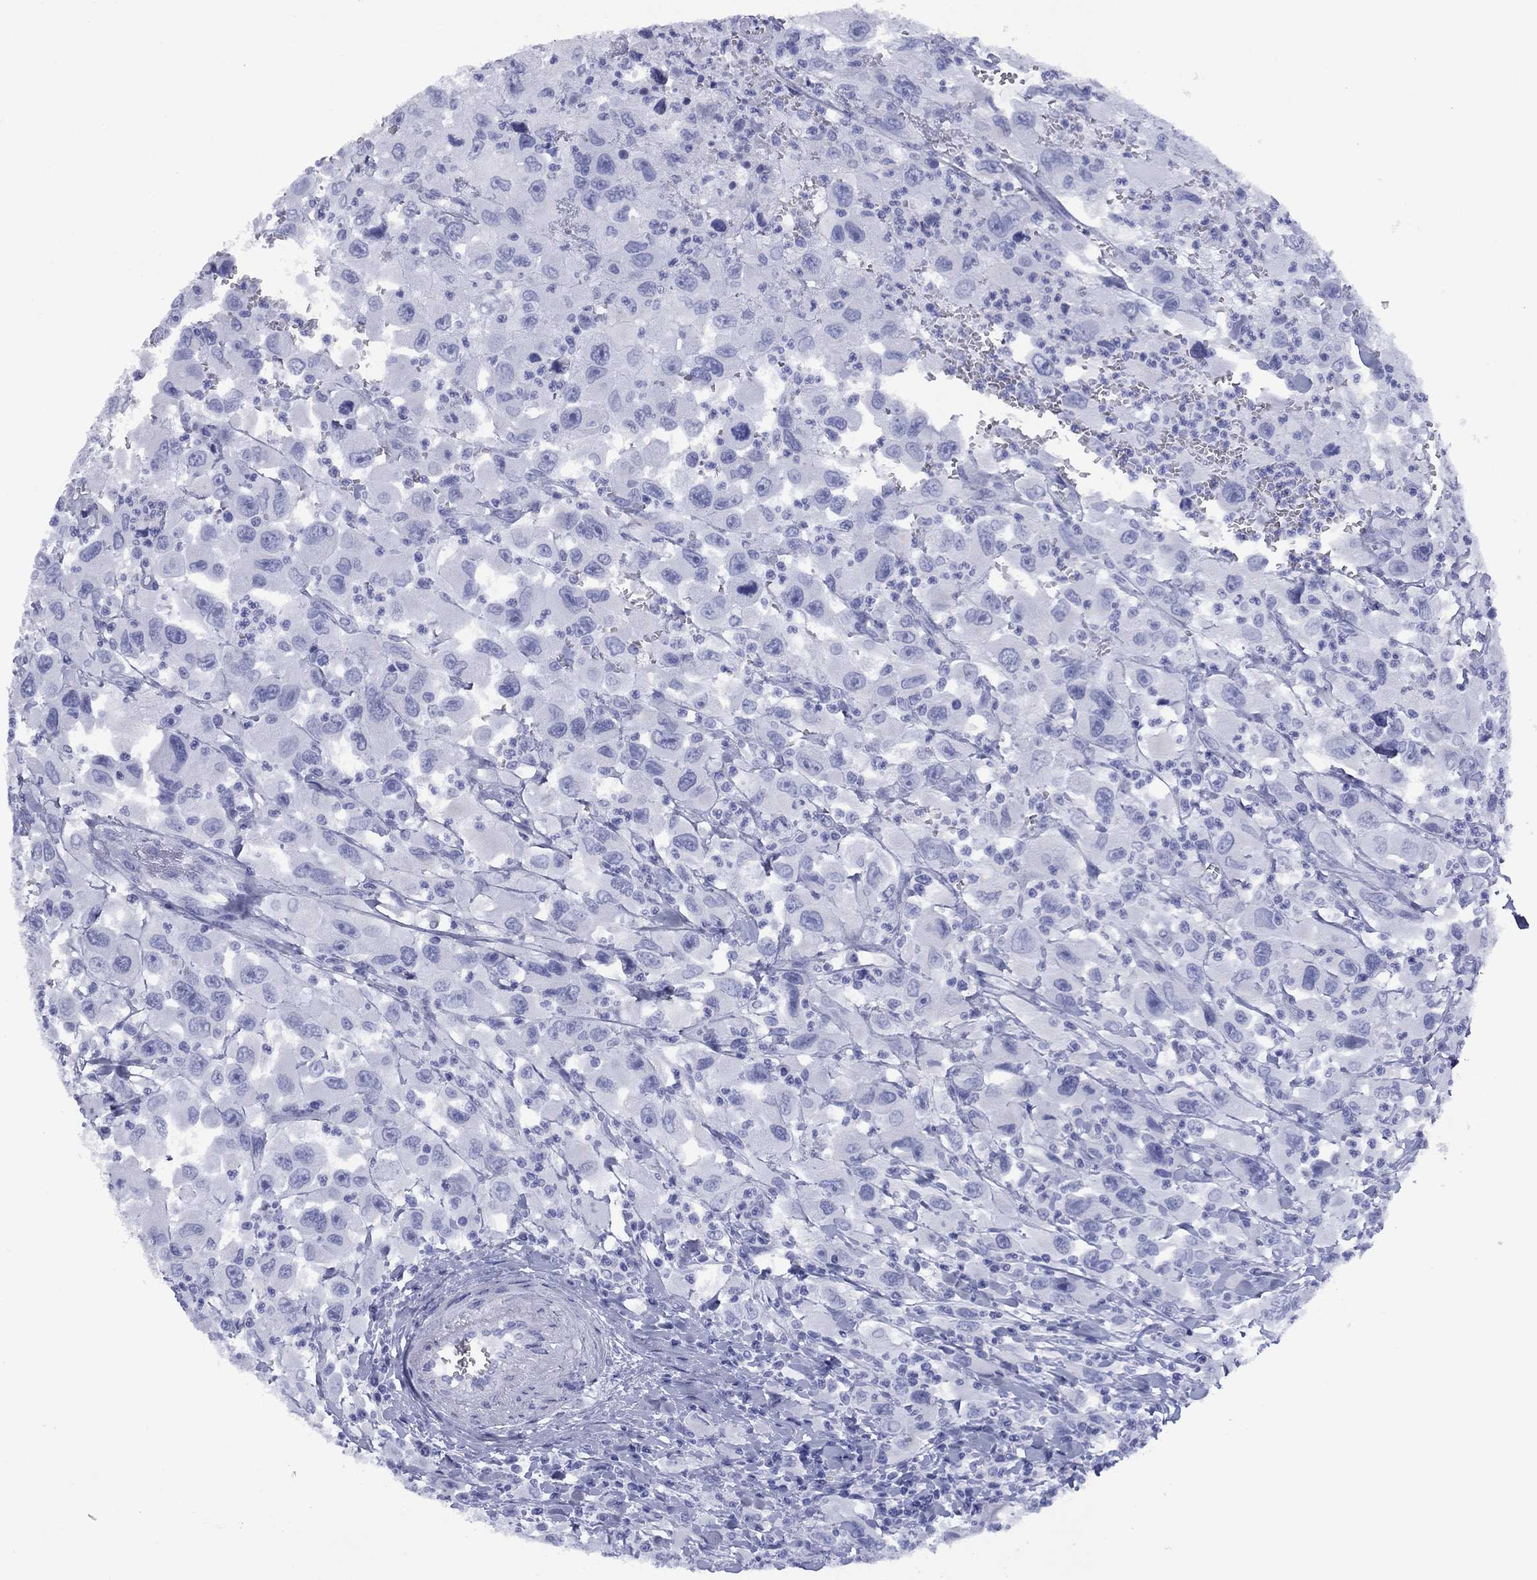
{"staining": {"intensity": "negative", "quantity": "none", "location": "none"}, "tissue": "head and neck cancer", "cell_type": "Tumor cells", "image_type": "cancer", "snomed": [{"axis": "morphology", "description": "Squamous cell carcinoma, NOS"}, {"axis": "morphology", "description": "Squamous cell carcinoma, metastatic, NOS"}, {"axis": "topography", "description": "Oral tissue"}, {"axis": "topography", "description": "Head-Neck"}], "caption": "DAB (3,3'-diaminobenzidine) immunohistochemical staining of head and neck squamous cell carcinoma demonstrates no significant positivity in tumor cells. (DAB immunohistochemistry, high magnification).", "gene": "HAO1", "patient": {"sex": "female", "age": 85}}